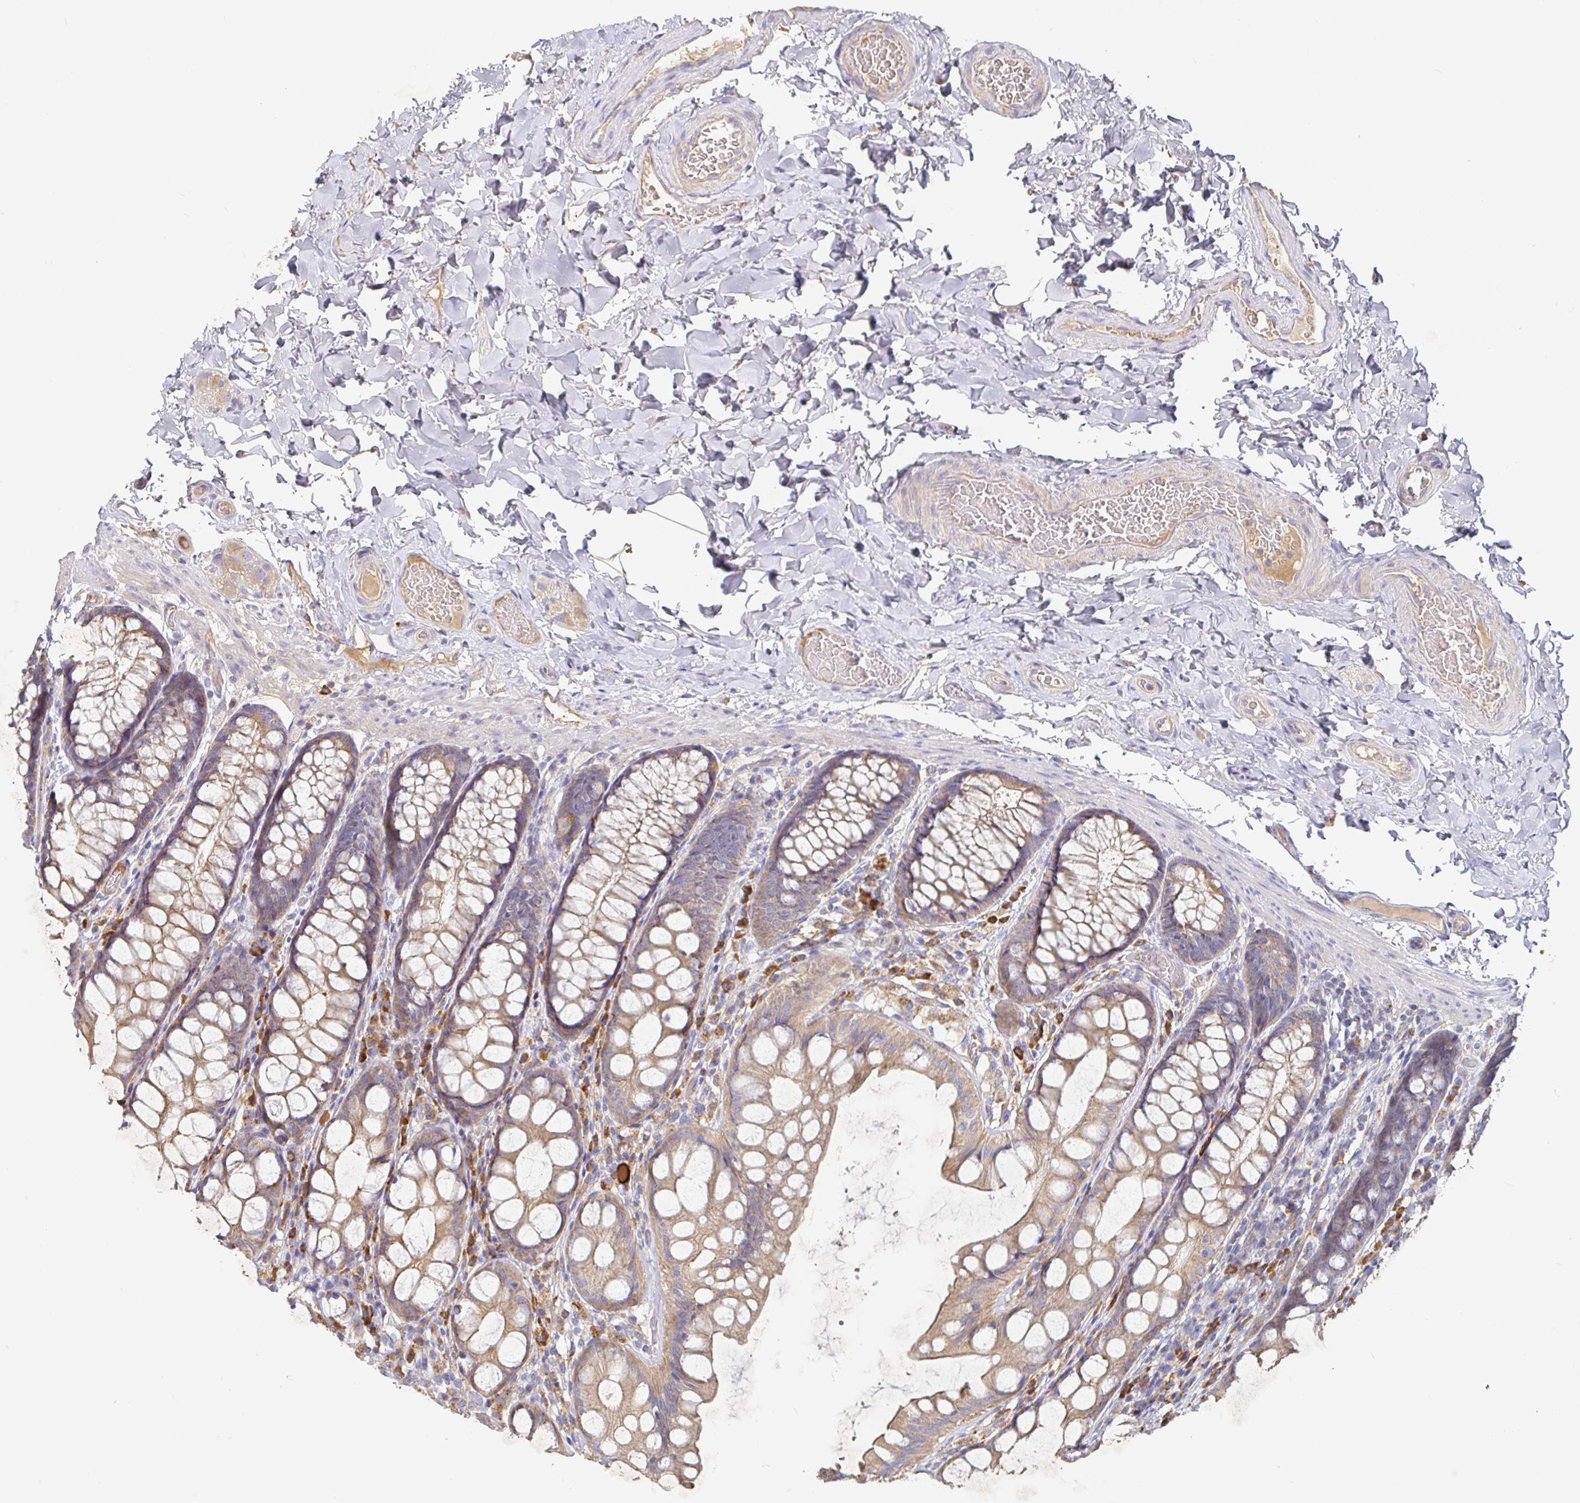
{"staining": {"intensity": "weak", "quantity": "<25%", "location": "cytoplasmic/membranous"}, "tissue": "colon", "cell_type": "Endothelial cells", "image_type": "normal", "snomed": [{"axis": "morphology", "description": "Normal tissue, NOS"}, {"axis": "topography", "description": "Colon"}], "caption": "A micrograph of human colon is negative for staining in endothelial cells. (Brightfield microscopy of DAB IHC at high magnification).", "gene": "IRAK2", "patient": {"sex": "male", "age": 47}}